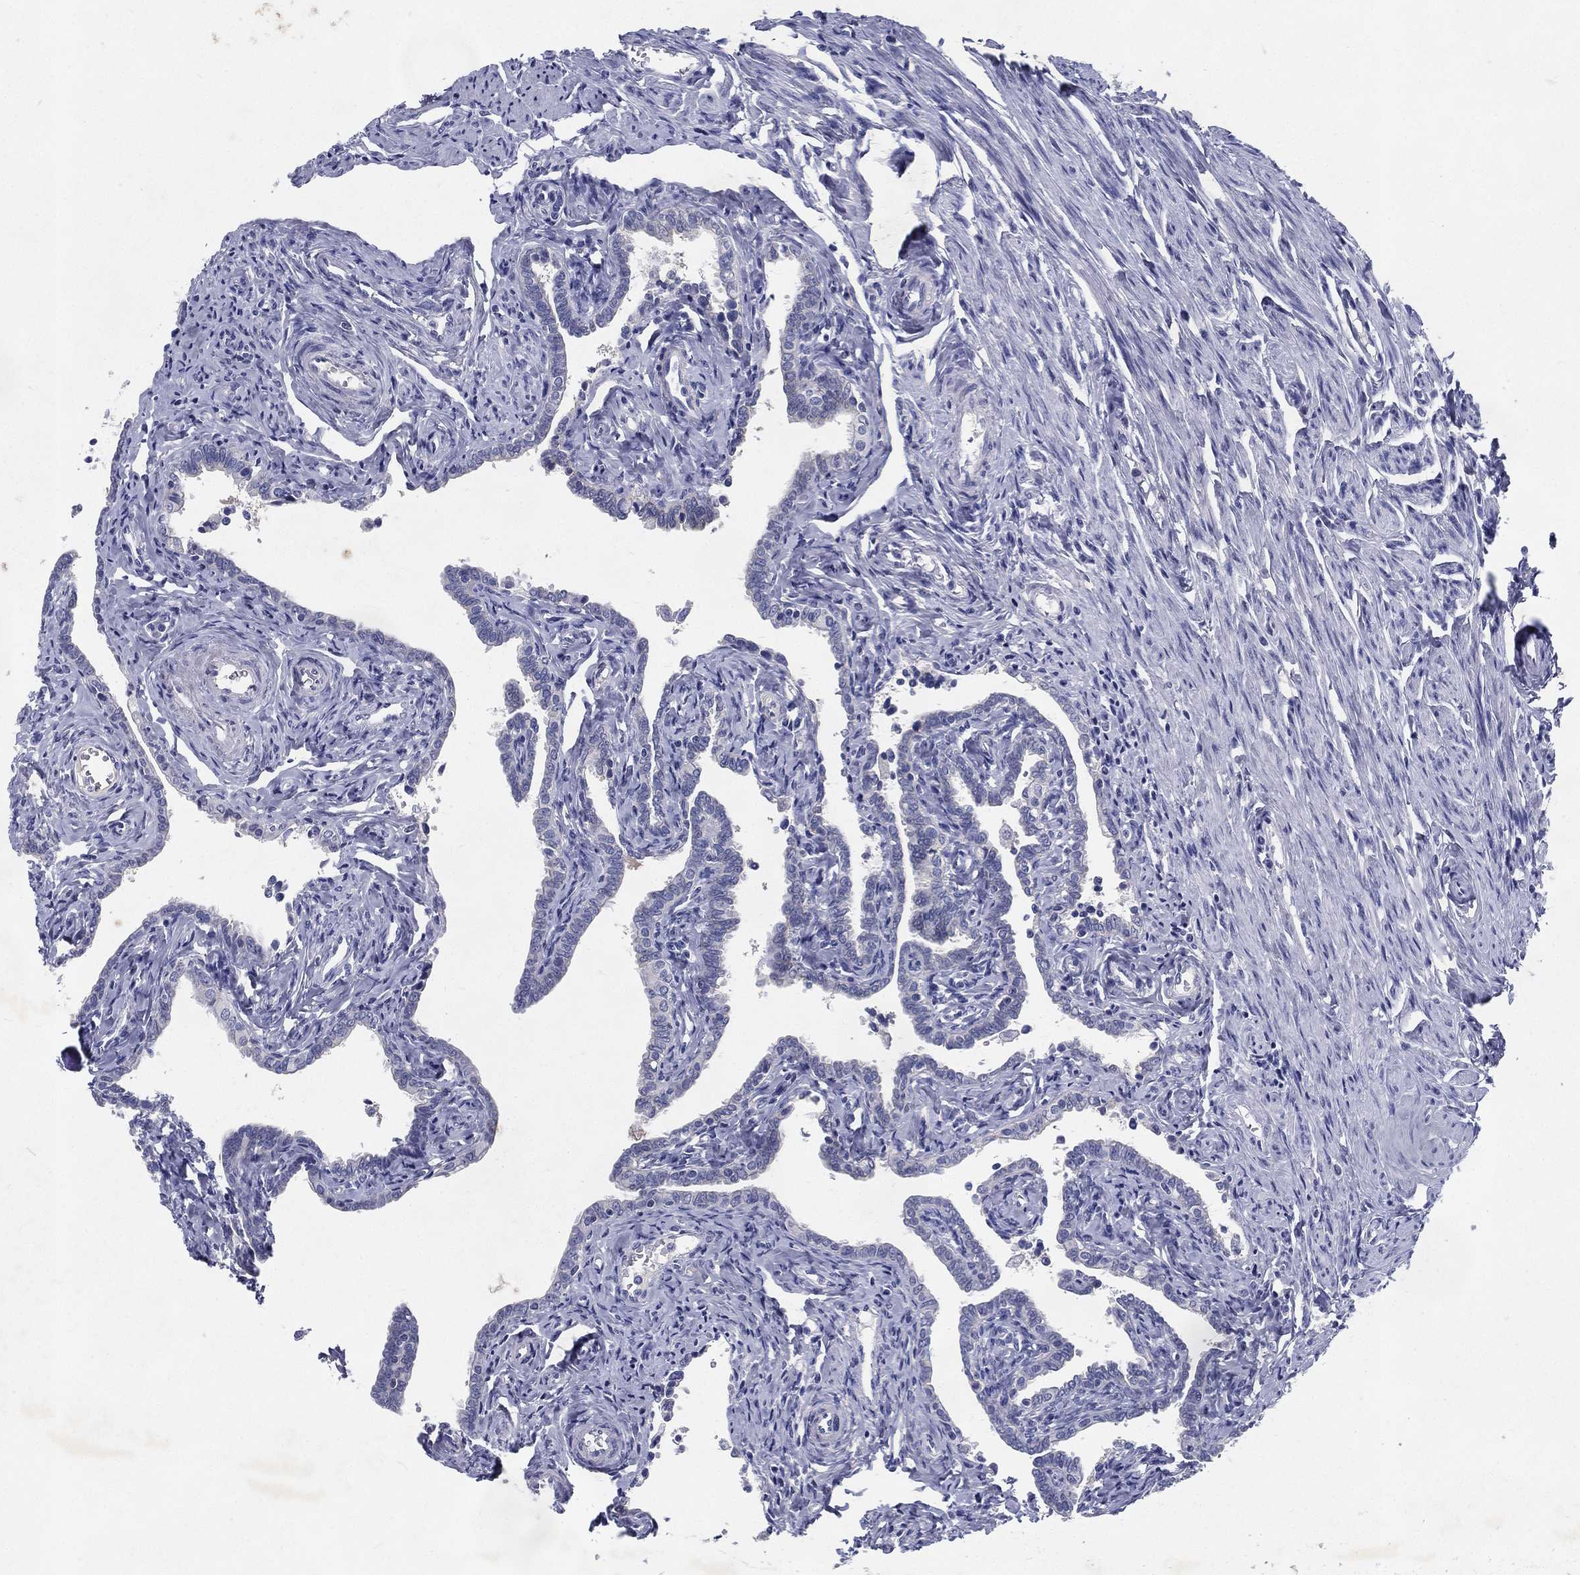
{"staining": {"intensity": "negative", "quantity": "none", "location": "none"}, "tissue": "fallopian tube", "cell_type": "Glandular cells", "image_type": "normal", "snomed": [{"axis": "morphology", "description": "Normal tissue, NOS"}, {"axis": "topography", "description": "Fallopian tube"}, {"axis": "topography", "description": "Ovary"}], "caption": "Immunohistochemistry (IHC) photomicrograph of benign human fallopian tube stained for a protein (brown), which reveals no positivity in glandular cells. The staining was performed using DAB to visualize the protein expression in brown, while the nuclei were stained in blue with hematoxylin (Magnification: 20x).", "gene": "RGS13", "patient": {"sex": "female", "age": 54}}